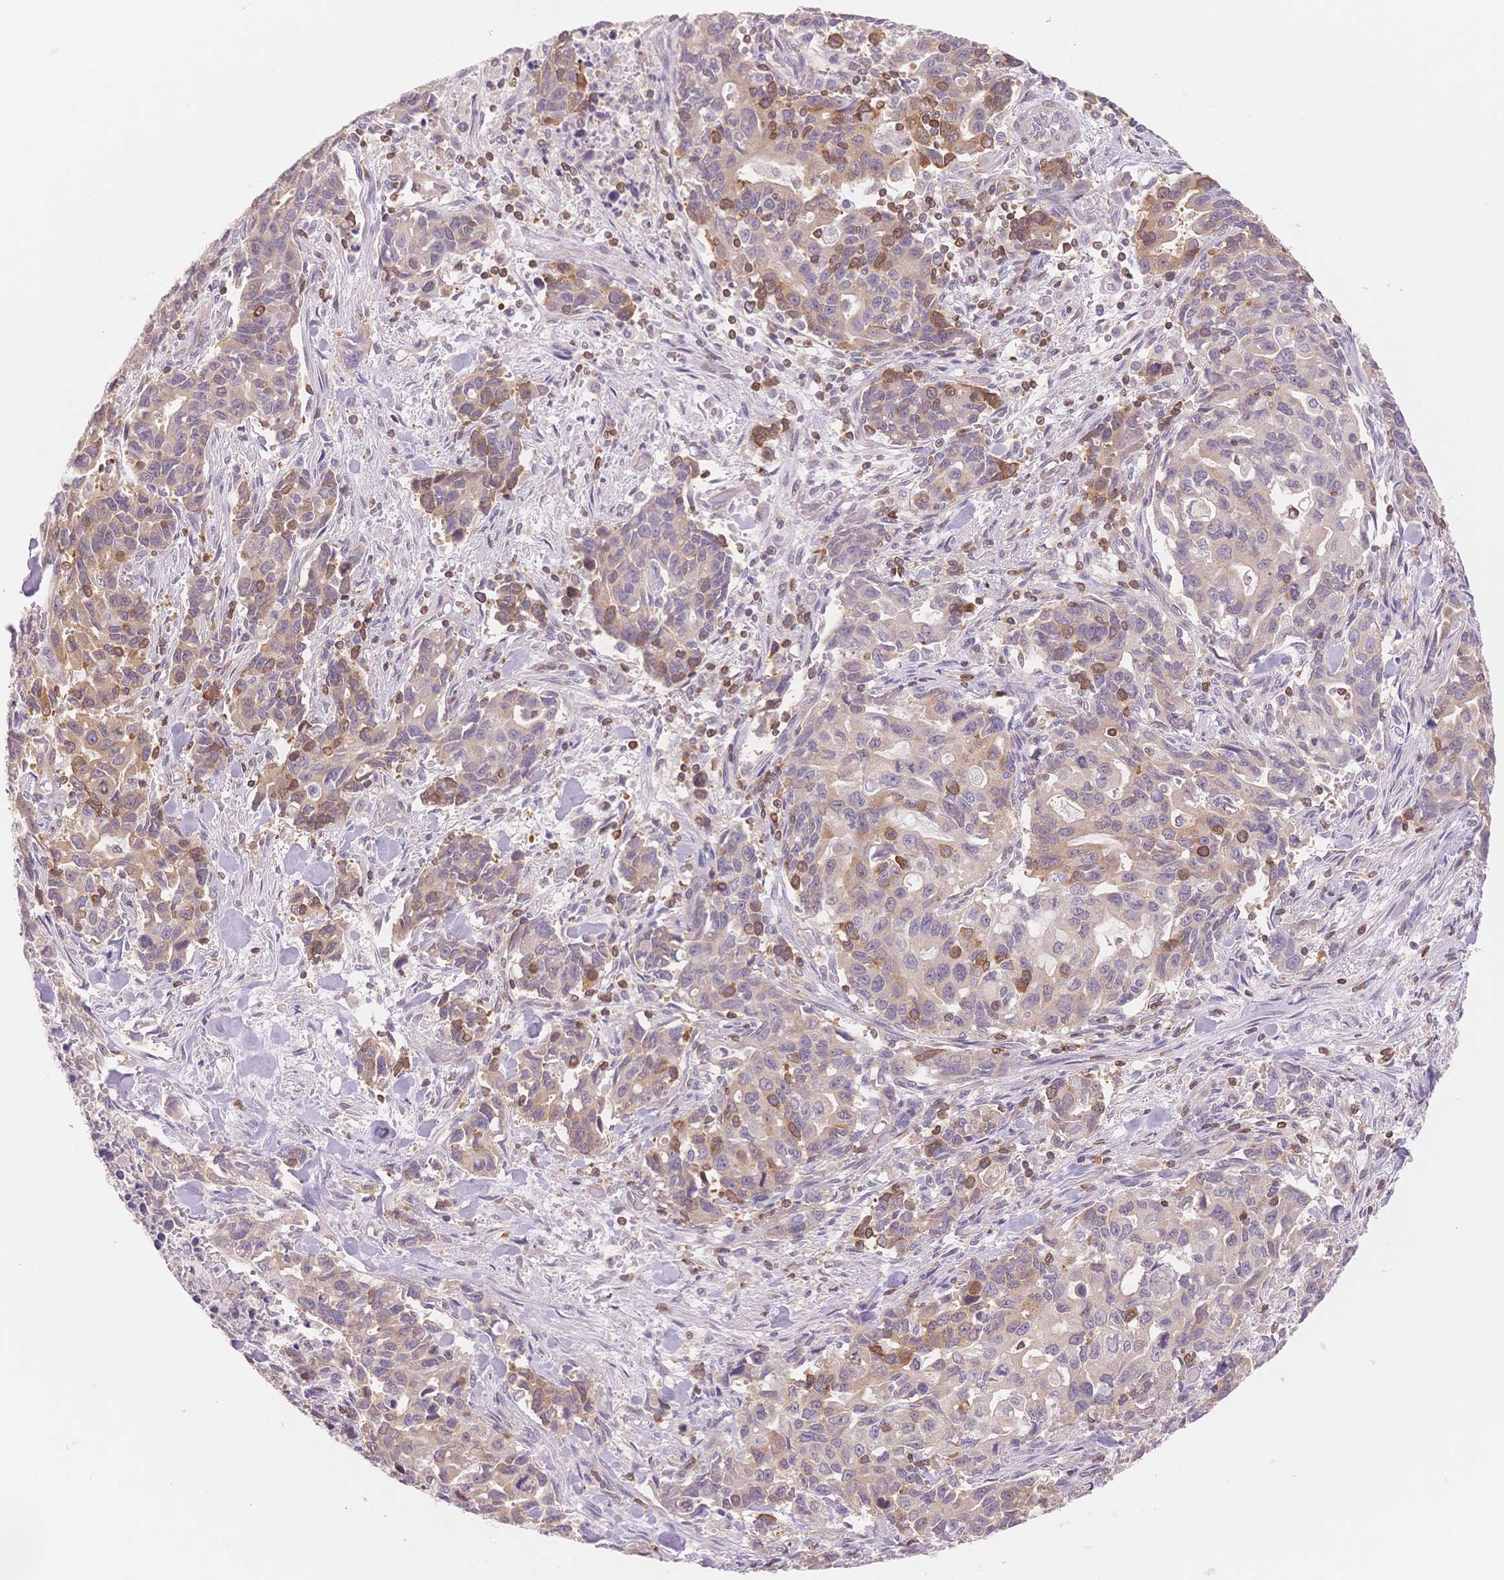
{"staining": {"intensity": "moderate", "quantity": "25%-75%", "location": "cytoplasmic/membranous"}, "tissue": "stomach cancer", "cell_type": "Tumor cells", "image_type": "cancer", "snomed": [{"axis": "morphology", "description": "Adenocarcinoma, NOS"}, {"axis": "topography", "description": "Stomach, upper"}], "caption": "This histopathology image displays adenocarcinoma (stomach) stained with immunohistochemistry to label a protein in brown. The cytoplasmic/membranous of tumor cells show moderate positivity for the protein. Nuclei are counter-stained blue.", "gene": "STK39", "patient": {"sex": "male", "age": 85}}